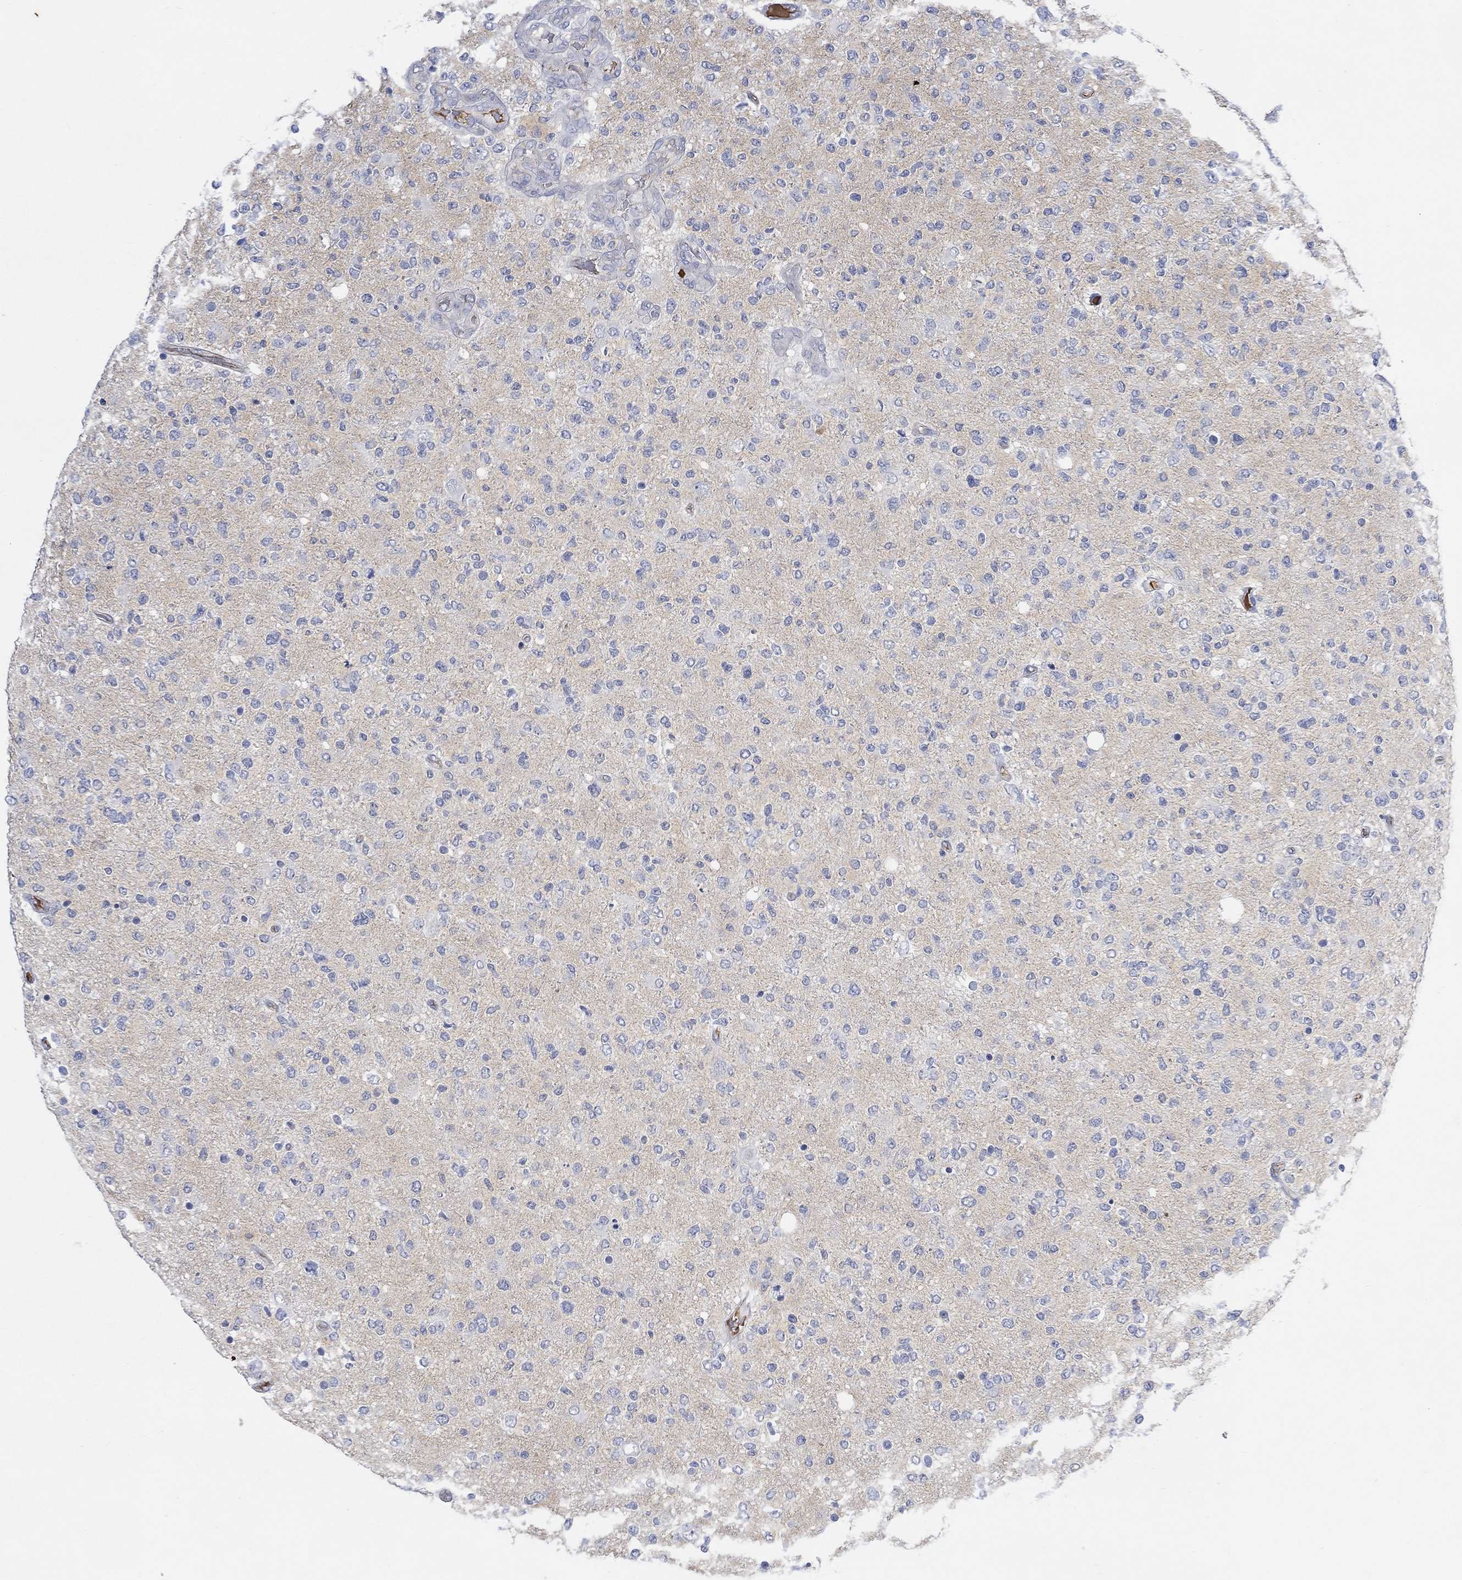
{"staining": {"intensity": "negative", "quantity": "none", "location": "none"}, "tissue": "glioma", "cell_type": "Tumor cells", "image_type": "cancer", "snomed": [{"axis": "morphology", "description": "Glioma, malignant, High grade"}, {"axis": "topography", "description": "Cerebral cortex"}], "caption": "Image shows no protein staining in tumor cells of glioma tissue.", "gene": "MSTN", "patient": {"sex": "male", "age": 70}}